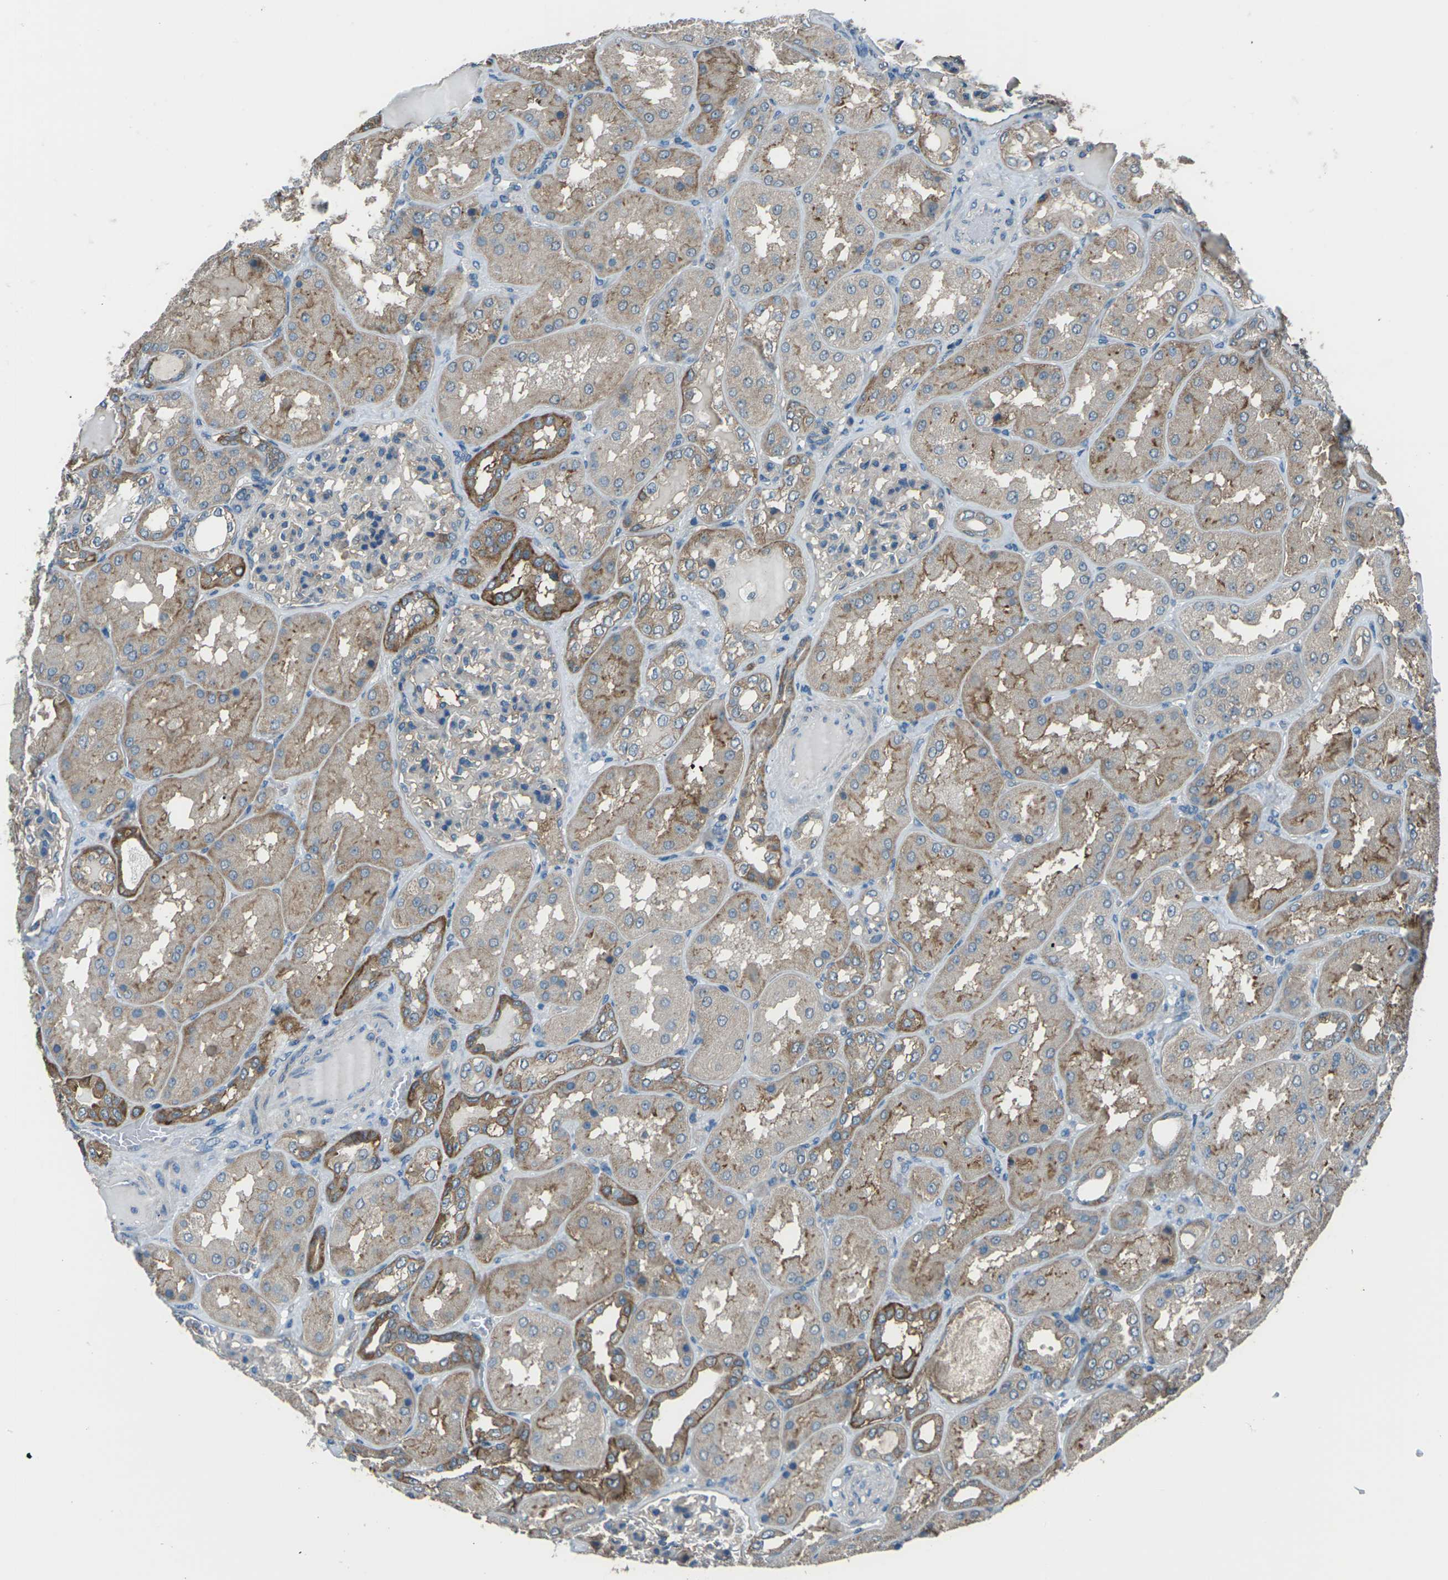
{"staining": {"intensity": "negative", "quantity": "none", "location": "none"}, "tissue": "kidney", "cell_type": "Cells in glomeruli", "image_type": "normal", "snomed": [{"axis": "morphology", "description": "Normal tissue, NOS"}, {"axis": "topography", "description": "Kidney"}], "caption": "Immunohistochemistry histopathology image of normal human kidney stained for a protein (brown), which displays no expression in cells in glomeruli.", "gene": "CMTM4", "patient": {"sex": "female", "age": 56}}